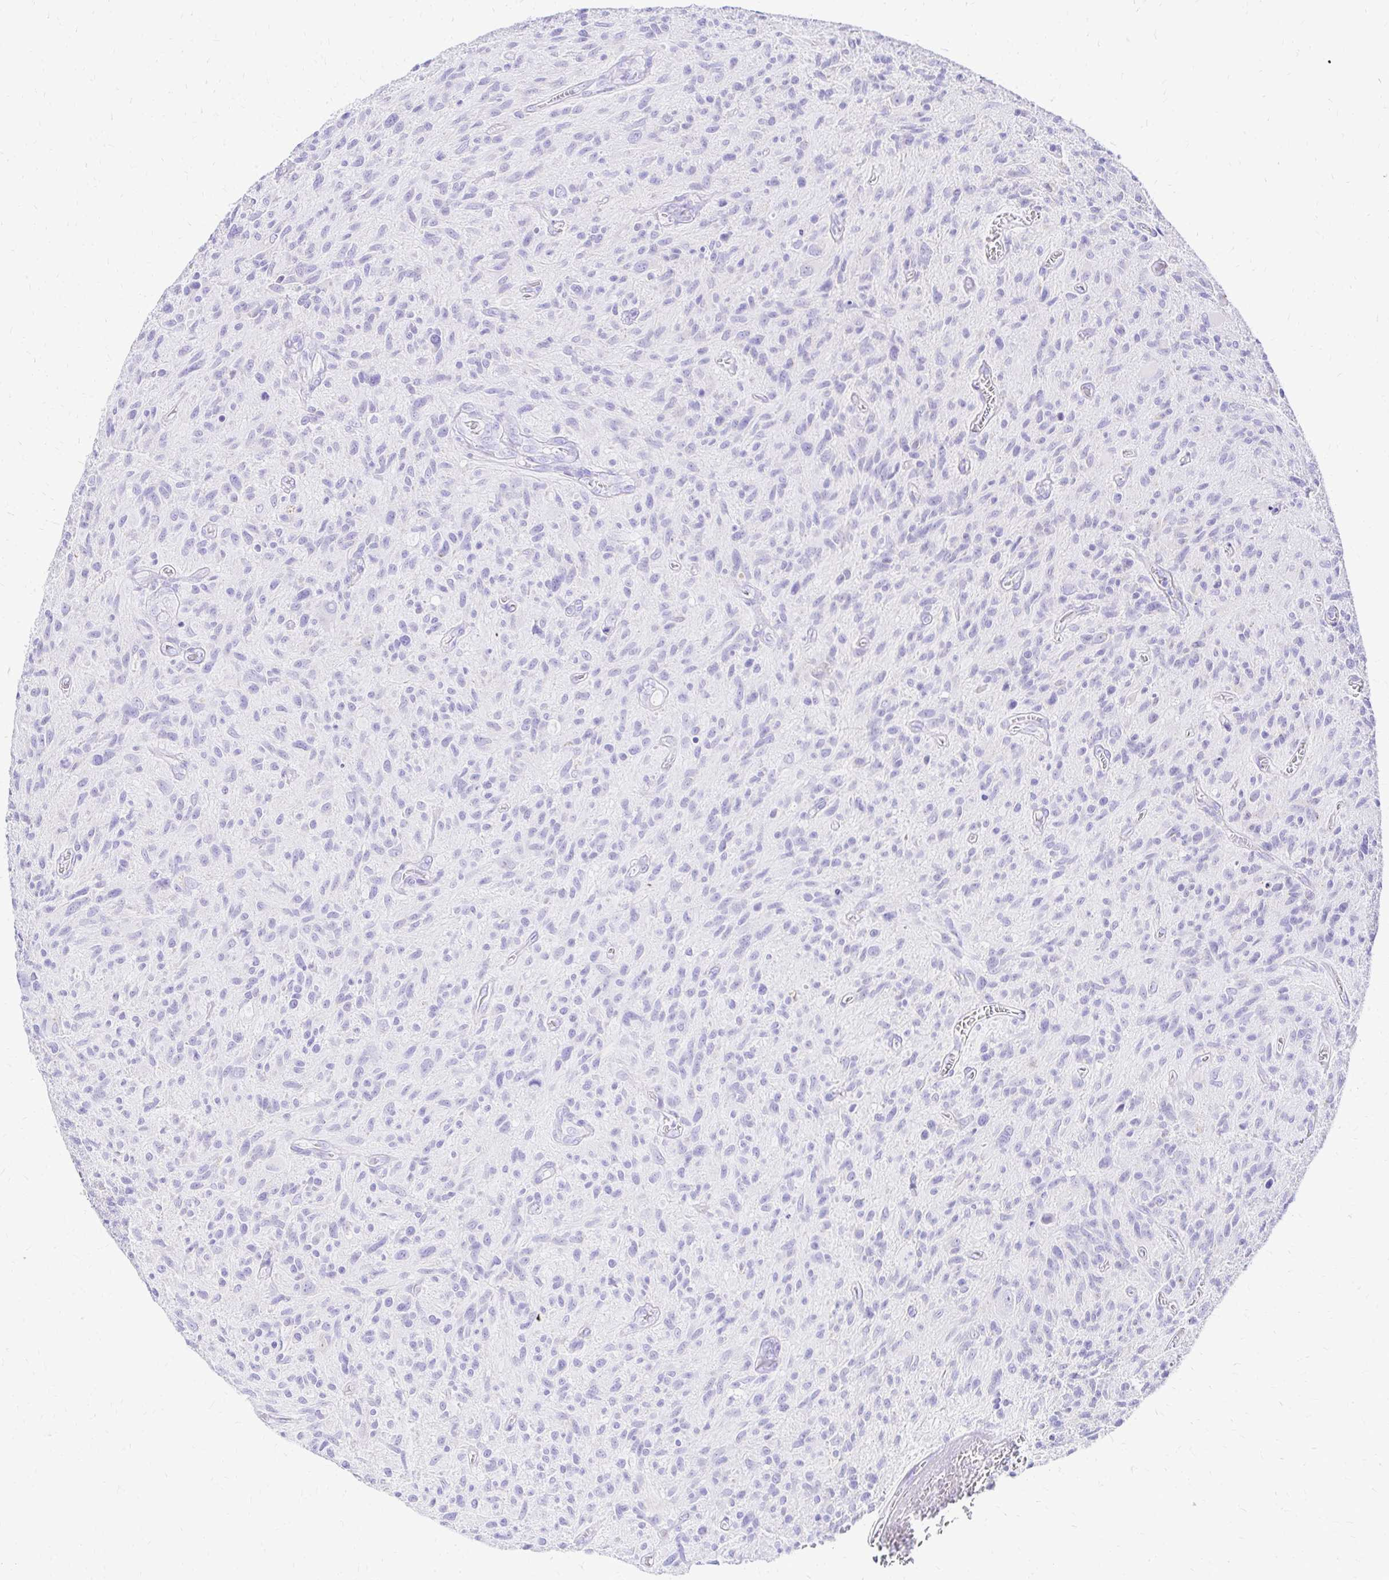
{"staining": {"intensity": "negative", "quantity": "none", "location": "none"}, "tissue": "glioma", "cell_type": "Tumor cells", "image_type": "cancer", "snomed": [{"axis": "morphology", "description": "Glioma, malignant, High grade"}, {"axis": "topography", "description": "Brain"}], "caption": "Histopathology image shows no protein staining in tumor cells of glioma tissue. (DAB immunohistochemistry visualized using brightfield microscopy, high magnification).", "gene": "S100G", "patient": {"sex": "male", "age": 75}}